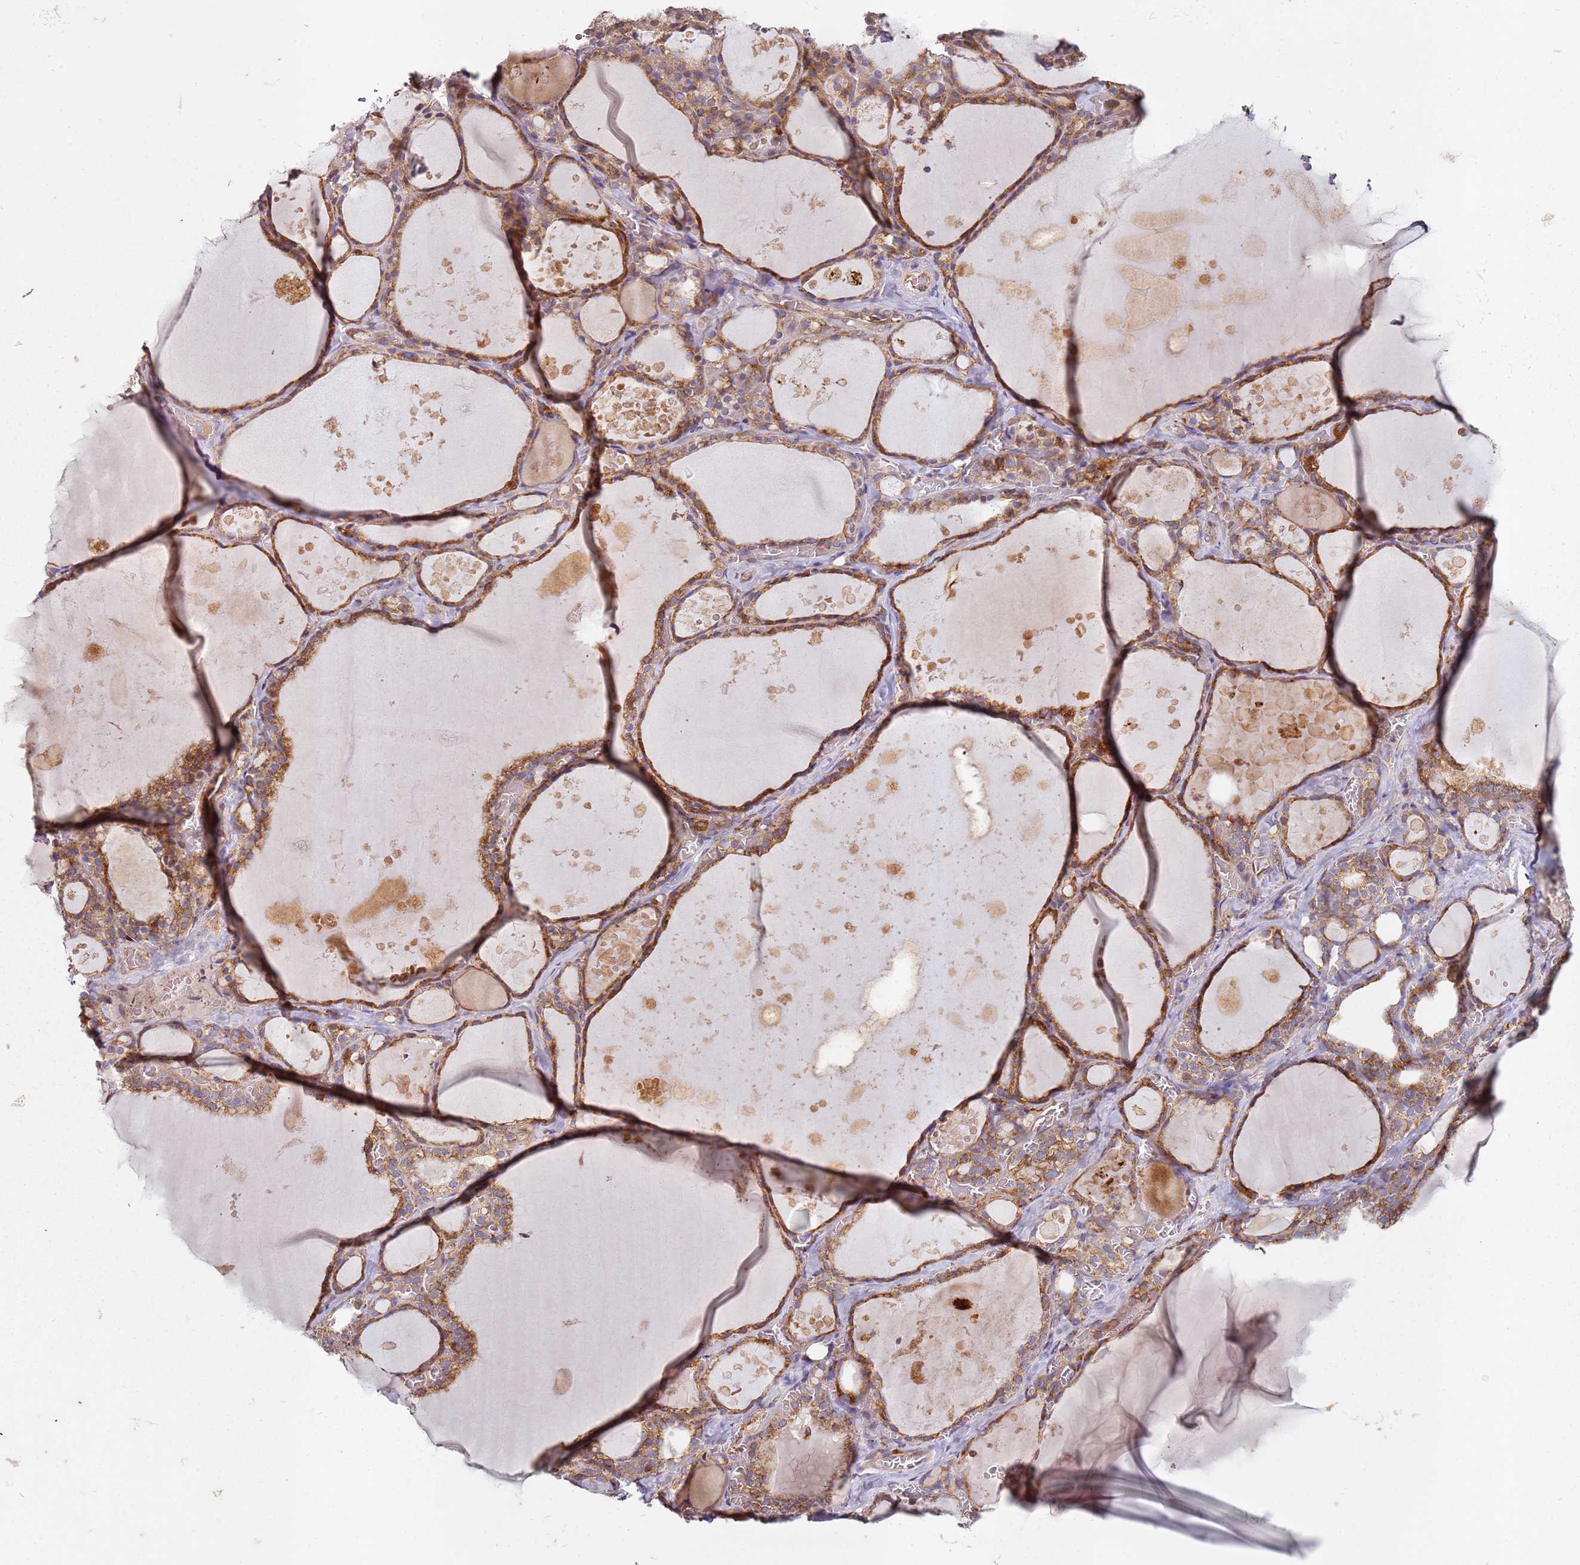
{"staining": {"intensity": "moderate", "quantity": ">75%", "location": "cytoplasmic/membranous"}, "tissue": "thyroid gland", "cell_type": "Glandular cells", "image_type": "normal", "snomed": [{"axis": "morphology", "description": "Normal tissue, NOS"}, {"axis": "topography", "description": "Thyroid gland"}], "caption": "Brown immunohistochemical staining in normal thyroid gland demonstrates moderate cytoplasmic/membranous positivity in approximately >75% of glandular cells. (IHC, brightfield microscopy, high magnification).", "gene": "ARFRP1", "patient": {"sex": "male", "age": 56}}